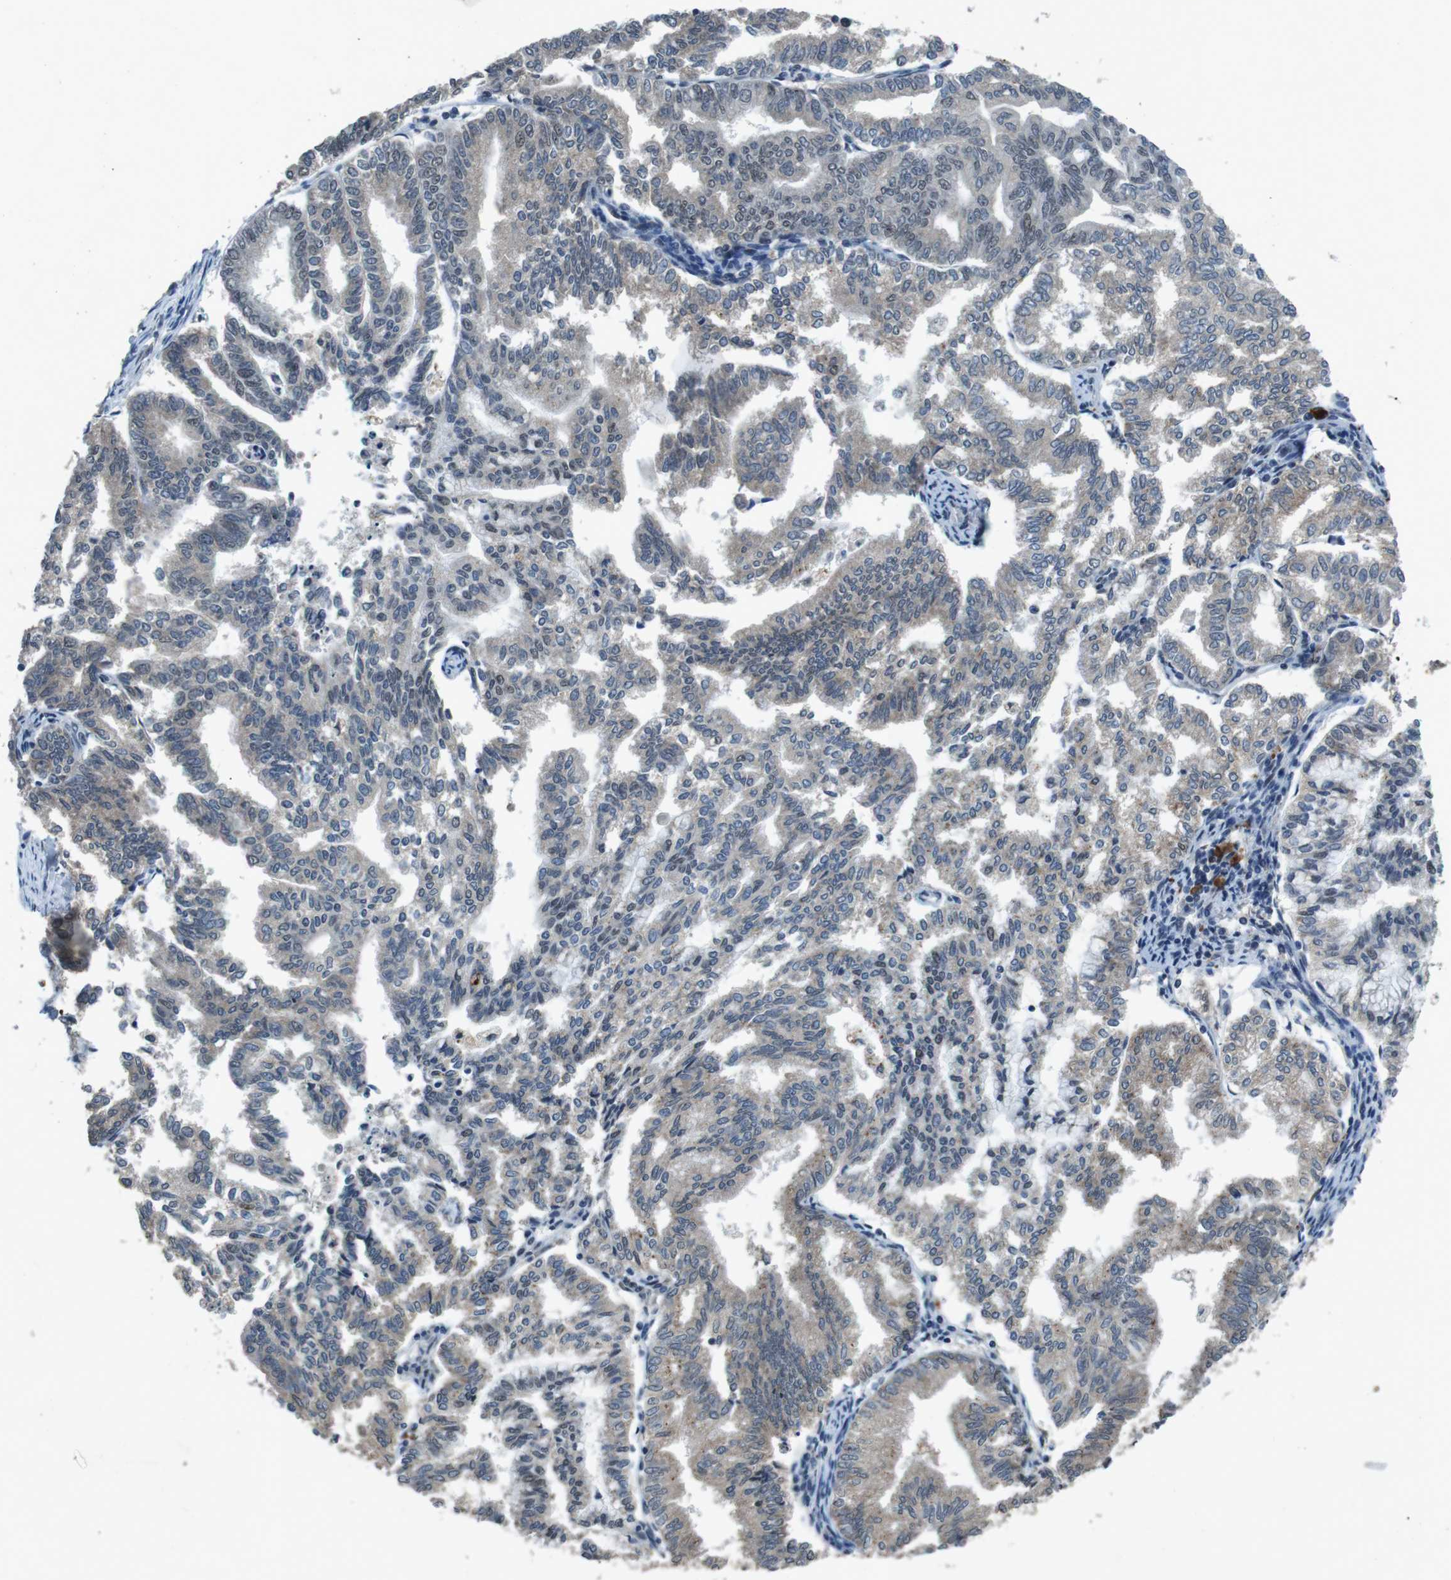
{"staining": {"intensity": "weak", "quantity": "25%-75%", "location": "cytoplasmic/membranous"}, "tissue": "endometrial cancer", "cell_type": "Tumor cells", "image_type": "cancer", "snomed": [{"axis": "morphology", "description": "Adenocarcinoma, NOS"}, {"axis": "topography", "description": "Endometrium"}], "caption": "There is low levels of weak cytoplasmic/membranous expression in tumor cells of endometrial cancer (adenocarcinoma), as demonstrated by immunohistochemical staining (brown color).", "gene": "USP7", "patient": {"sex": "female", "age": 79}}